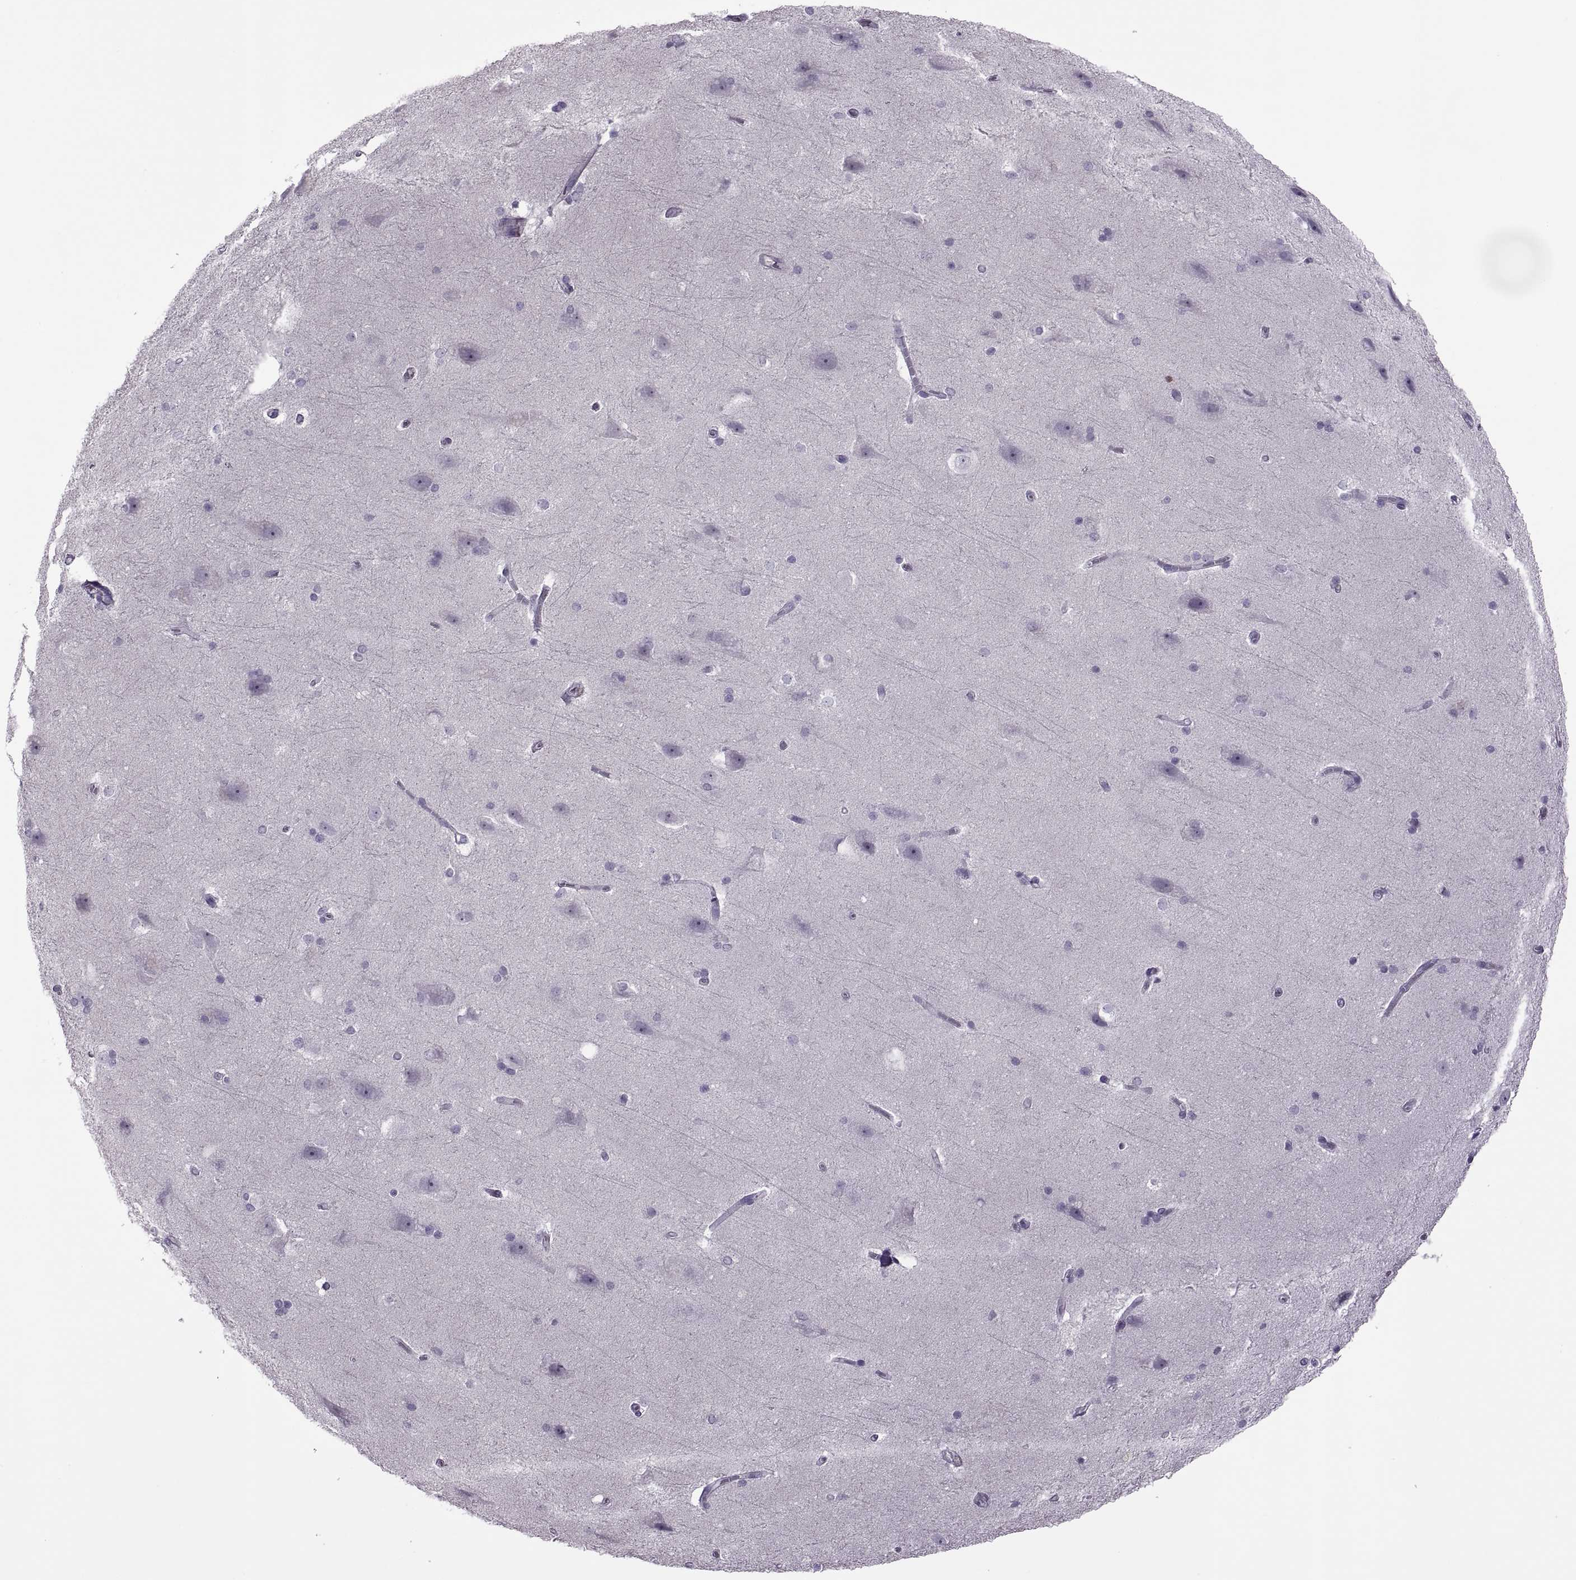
{"staining": {"intensity": "negative", "quantity": "none", "location": "none"}, "tissue": "hippocampus", "cell_type": "Glial cells", "image_type": "normal", "snomed": [{"axis": "morphology", "description": "Normal tissue, NOS"}, {"axis": "topography", "description": "Cerebral cortex"}, {"axis": "topography", "description": "Hippocampus"}], "caption": "Immunohistochemistry photomicrograph of unremarkable hippocampus: hippocampus stained with DAB (3,3'-diaminobenzidine) displays no significant protein positivity in glial cells. (Brightfield microscopy of DAB (3,3'-diaminobenzidine) IHC at high magnification).", "gene": "RSPH6A", "patient": {"sex": "female", "age": 19}}